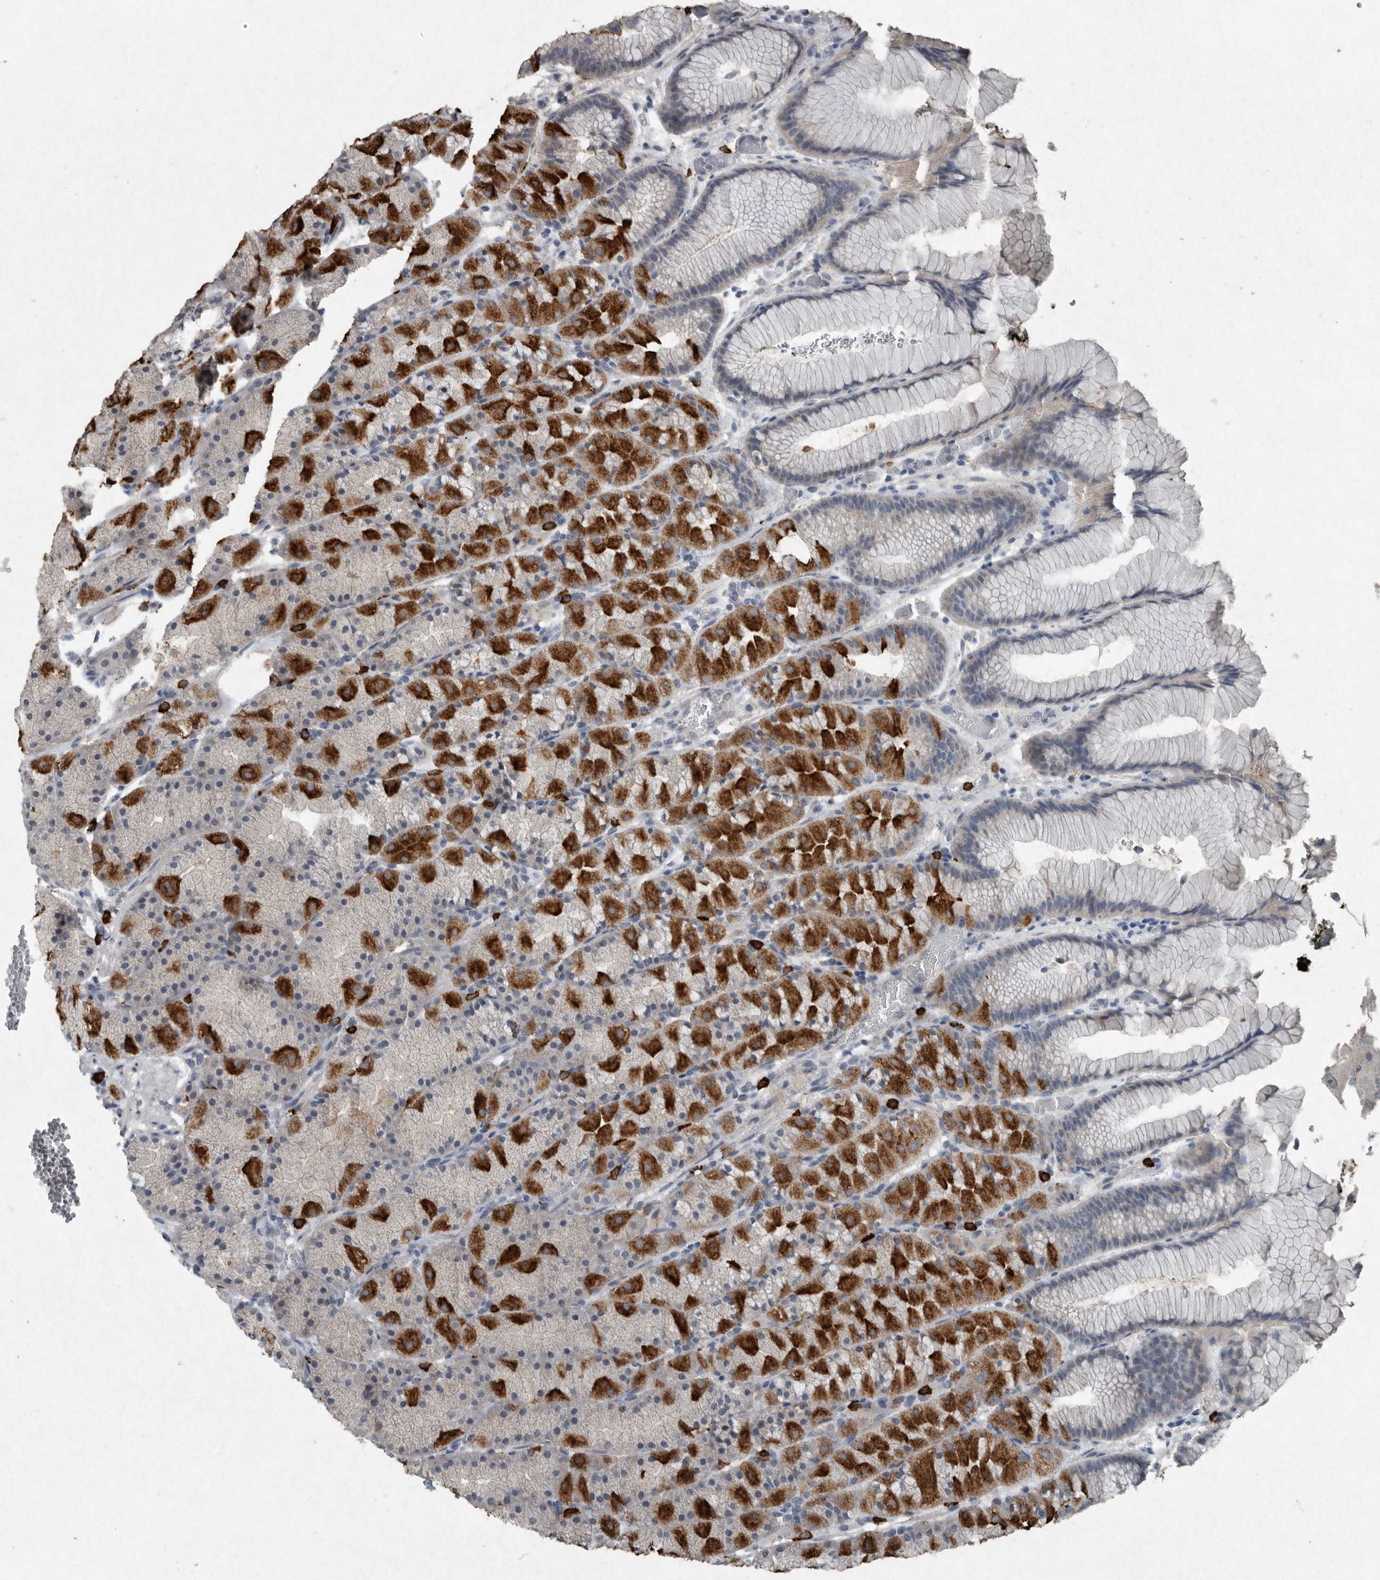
{"staining": {"intensity": "strong", "quantity": "25%-75%", "location": "cytoplasmic/membranous"}, "tissue": "stomach", "cell_type": "Glandular cells", "image_type": "normal", "snomed": [{"axis": "morphology", "description": "Normal tissue, NOS"}, {"axis": "topography", "description": "Stomach, upper"}, {"axis": "topography", "description": "Stomach"}], "caption": "This is a micrograph of immunohistochemistry (IHC) staining of benign stomach, which shows strong expression in the cytoplasmic/membranous of glandular cells.", "gene": "IL20", "patient": {"sex": "male", "age": 48}}